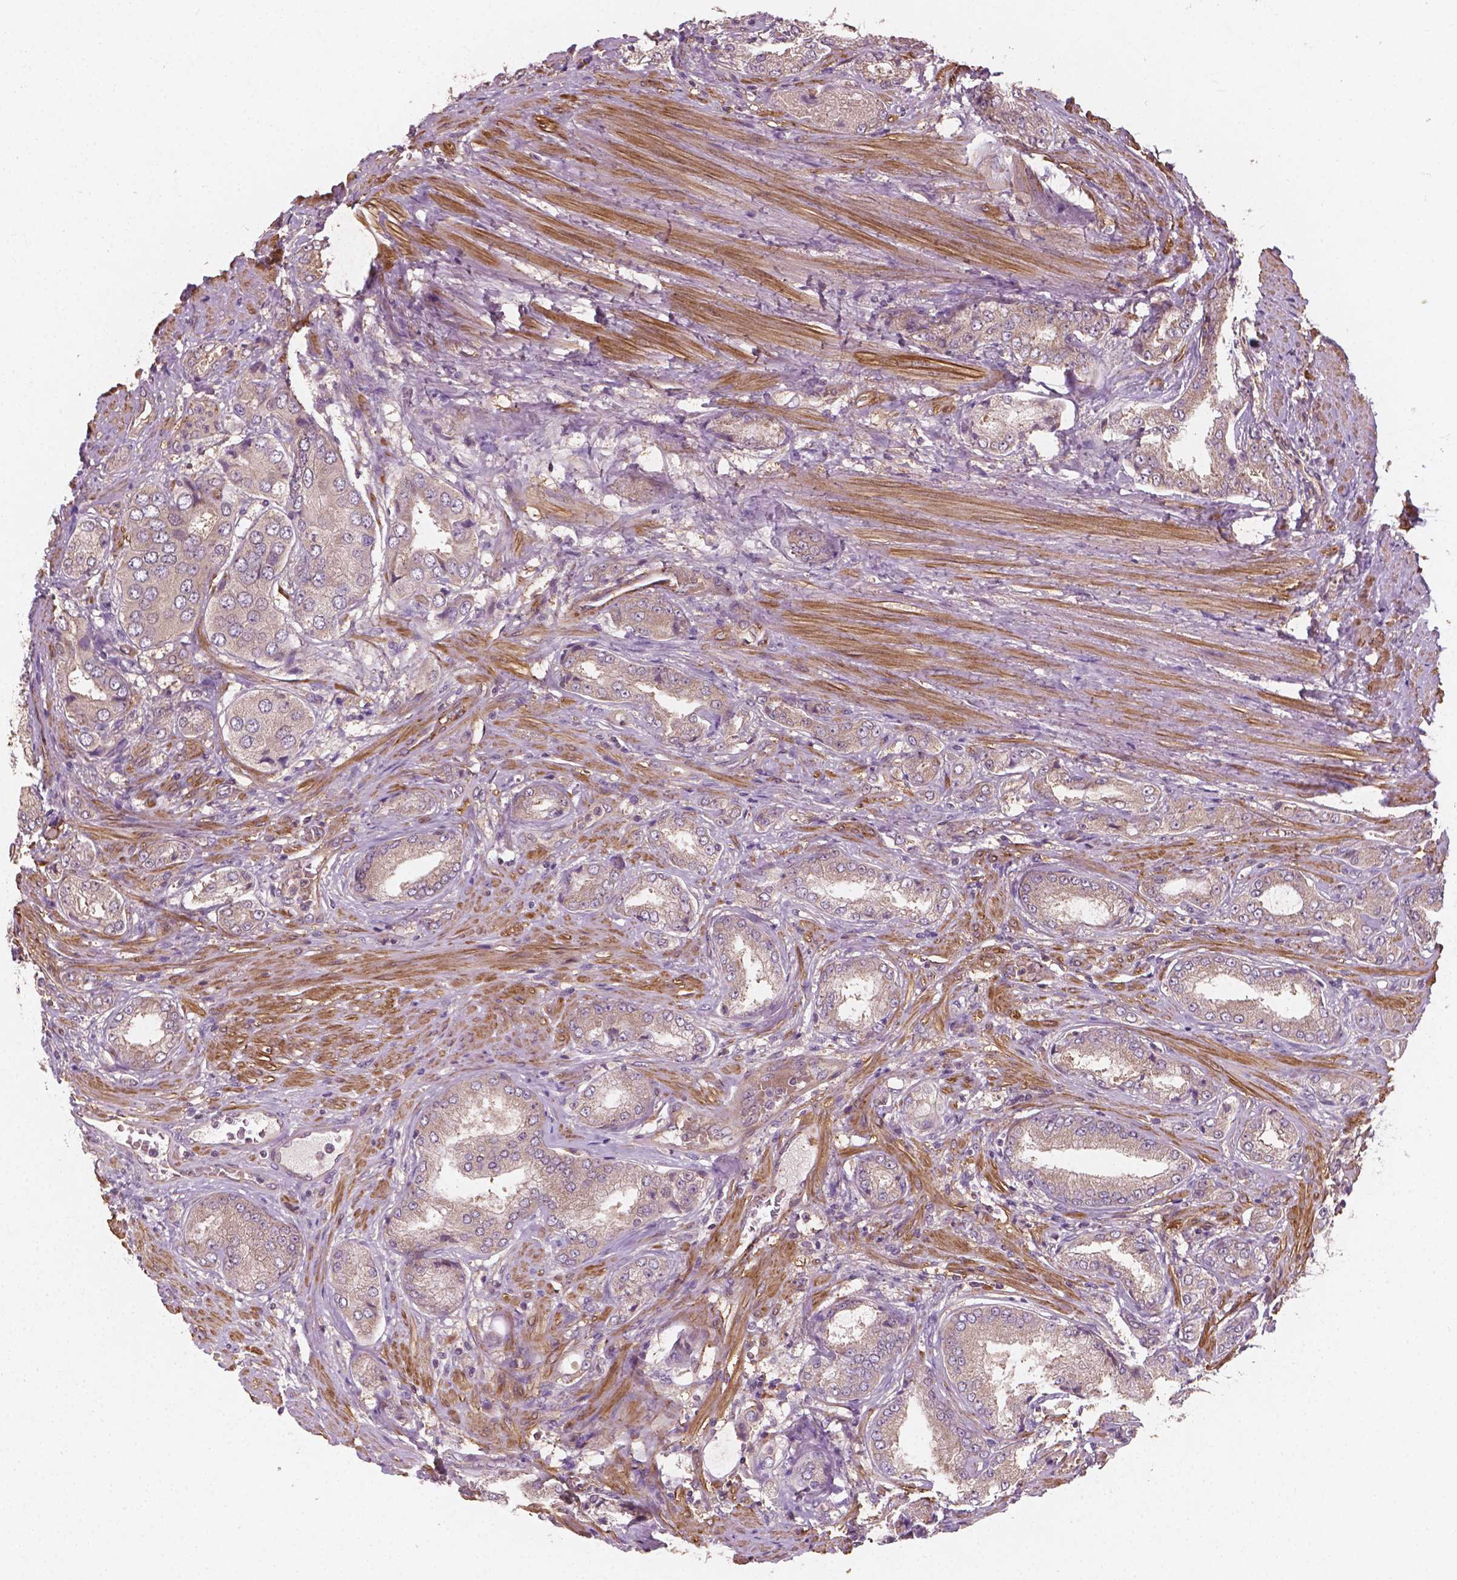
{"staining": {"intensity": "weak", "quantity": "<25%", "location": "cytoplasmic/membranous"}, "tissue": "prostate cancer", "cell_type": "Tumor cells", "image_type": "cancer", "snomed": [{"axis": "morphology", "description": "Adenocarcinoma, NOS"}, {"axis": "topography", "description": "Prostate"}], "caption": "A photomicrograph of prostate cancer stained for a protein demonstrates no brown staining in tumor cells. Brightfield microscopy of immunohistochemistry stained with DAB (3,3'-diaminobenzidine) (brown) and hematoxylin (blue), captured at high magnification.", "gene": "CYFIP2", "patient": {"sex": "male", "age": 63}}